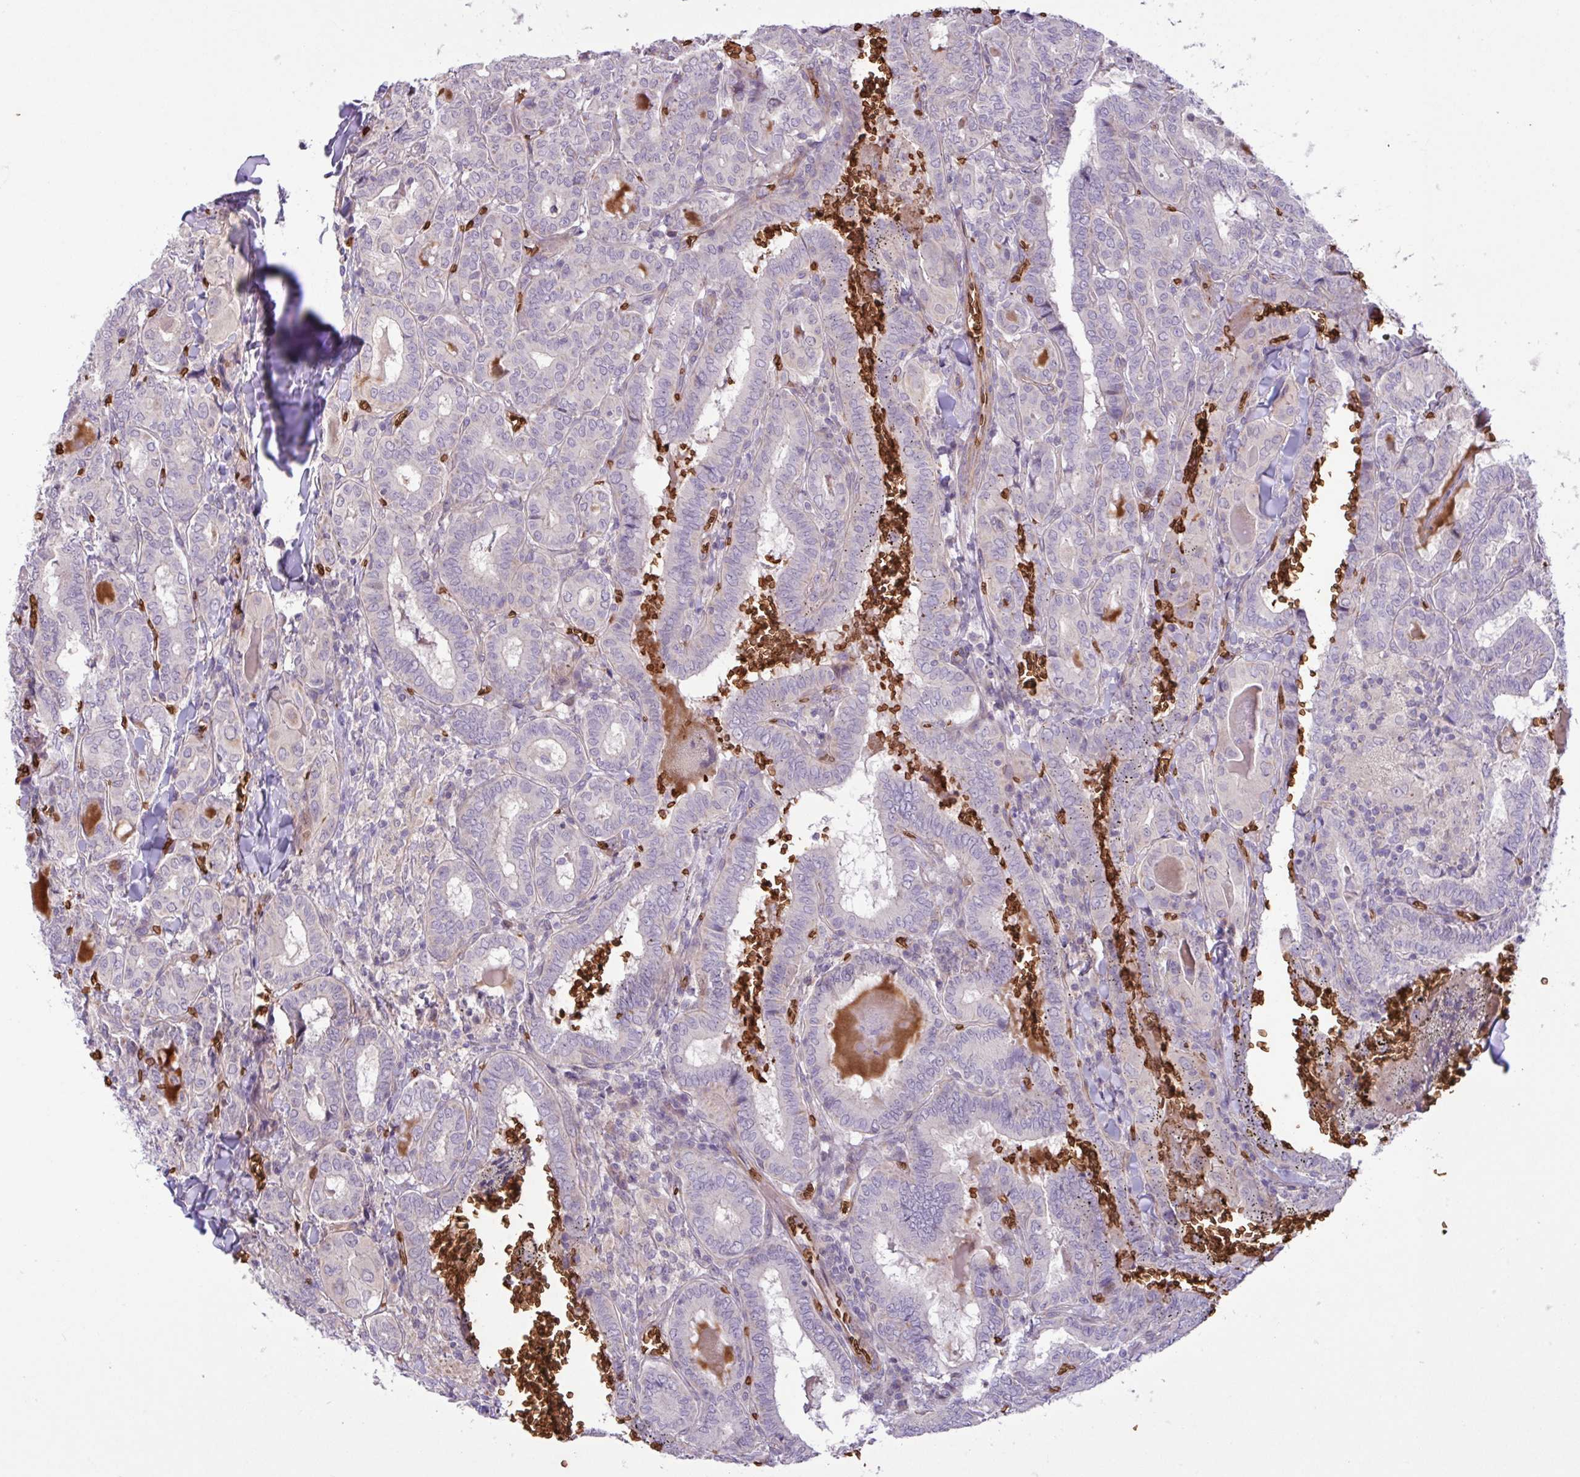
{"staining": {"intensity": "negative", "quantity": "none", "location": "none"}, "tissue": "thyroid cancer", "cell_type": "Tumor cells", "image_type": "cancer", "snomed": [{"axis": "morphology", "description": "Papillary adenocarcinoma, NOS"}, {"axis": "topography", "description": "Thyroid gland"}], "caption": "Immunohistochemical staining of human thyroid papillary adenocarcinoma displays no significant positivity in tumor cells.", "gene": "RAD21L1", "patient": {"sex": "female", "age": 72}}